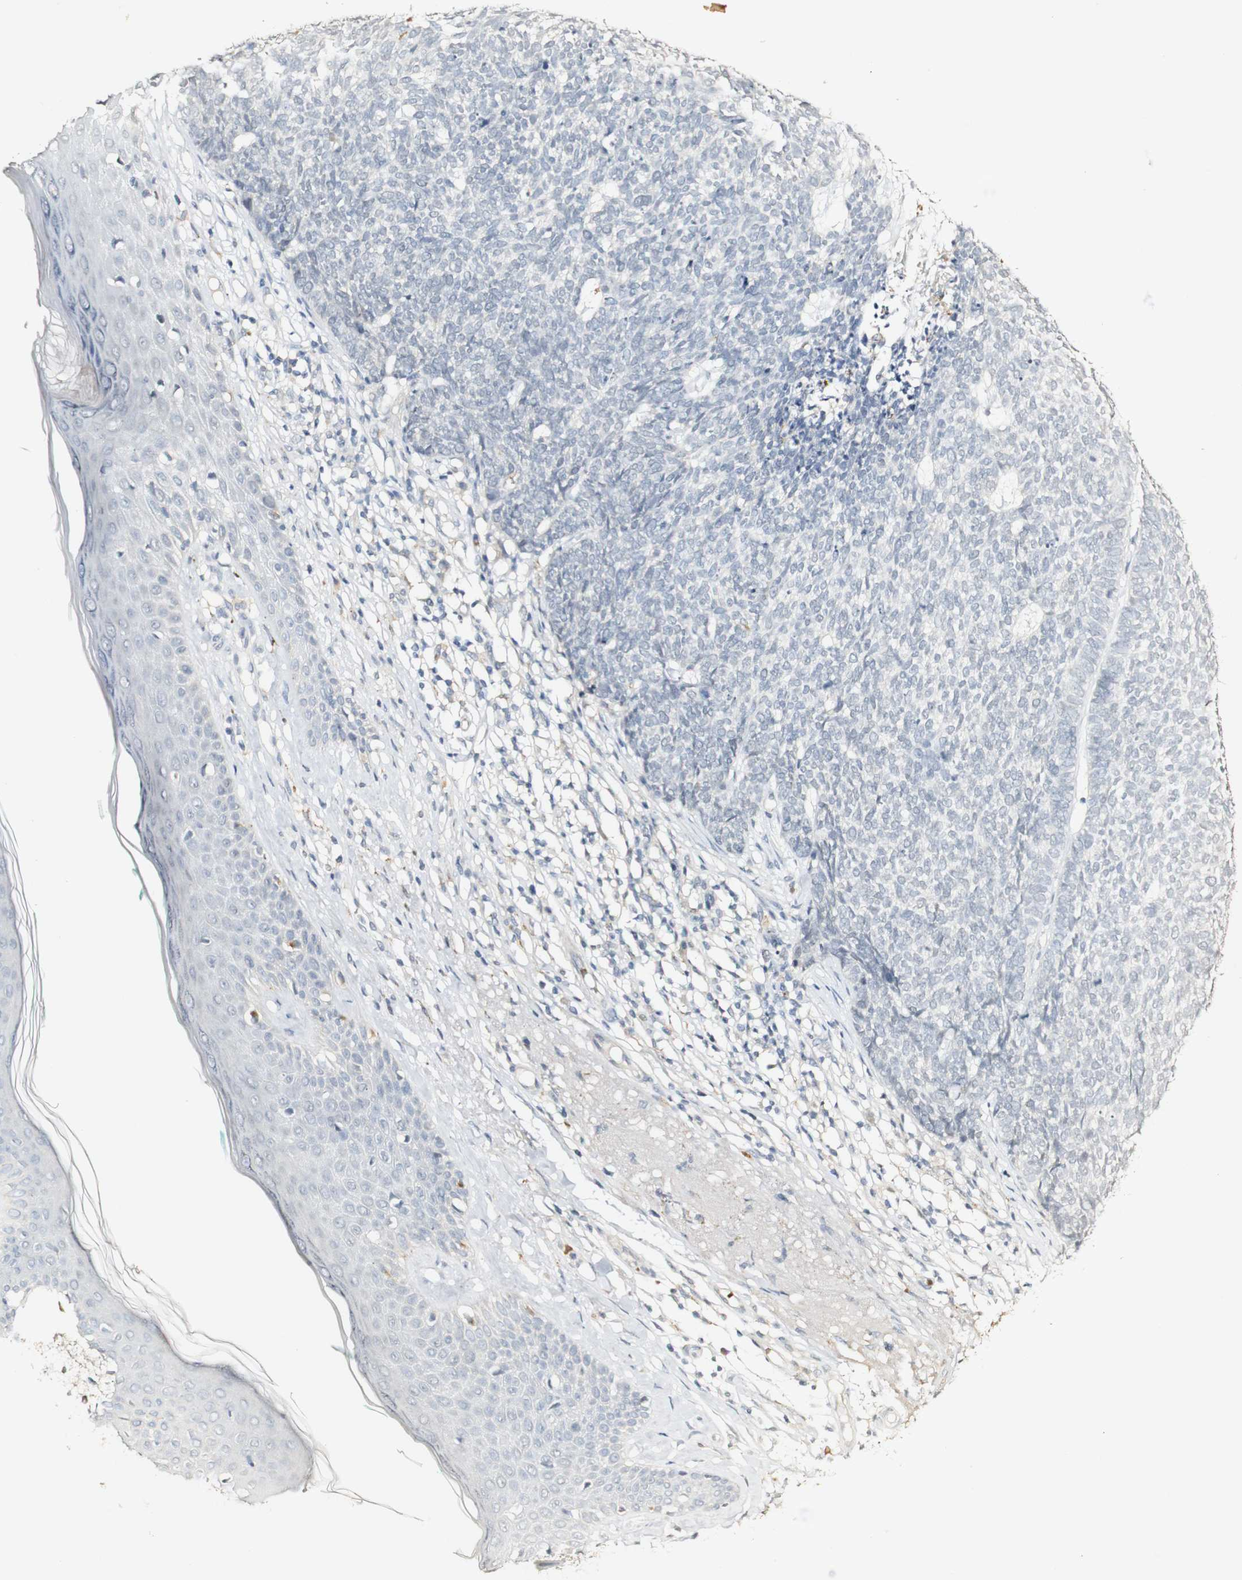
{"staining": {"intensity": "negative", "quantity": "none", "location": "none"}, "tissue": "skin cancer", "cell_type": "Tumor cells", "image_type": "cancer", "snomed": [{"axis": "morphology", "description": "Basal cell carcinoma"}, {"axis": "topography", "description": "Skin"}], "caption": "This is an IHC micrograph of basal cell carcinoma (skin). There is no staining in tumor cells.", "gene": "SYT7", "patient": {"sex": "female", "age": 84}}